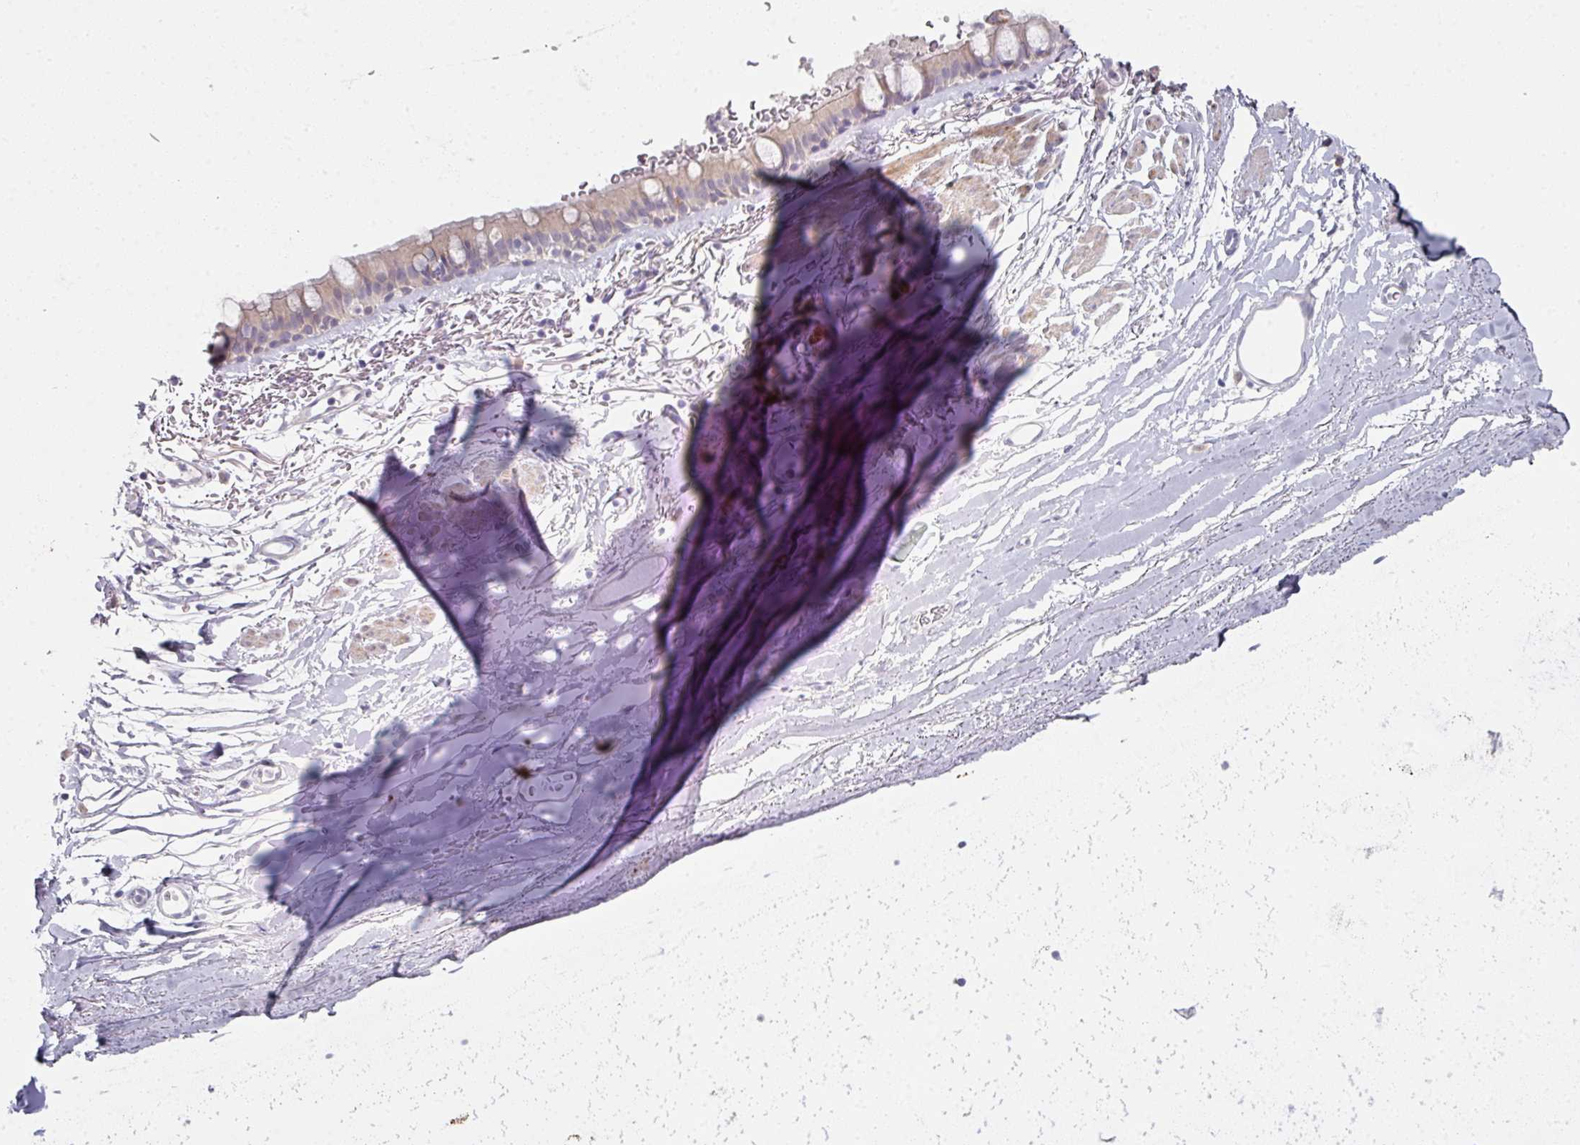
{"staining": {"intensity": "negative", "quantity": "none", "location": "none"}, "tissue": "bronchus", "cell_type": "Respiratory epithelial cells", "image_type": "normal", "snomed": [{"axis": "morphology", "description": "Normal tissue, NOS"}, {"axis": "topography", "description": "Bronchus"}], "caption": "Micrograph shows no significant protein expression in respiratory epithelial cells of unremarkable bronchus.", "gene": "NT5C1A", "patient": {"sex": "male", "age": 67}}